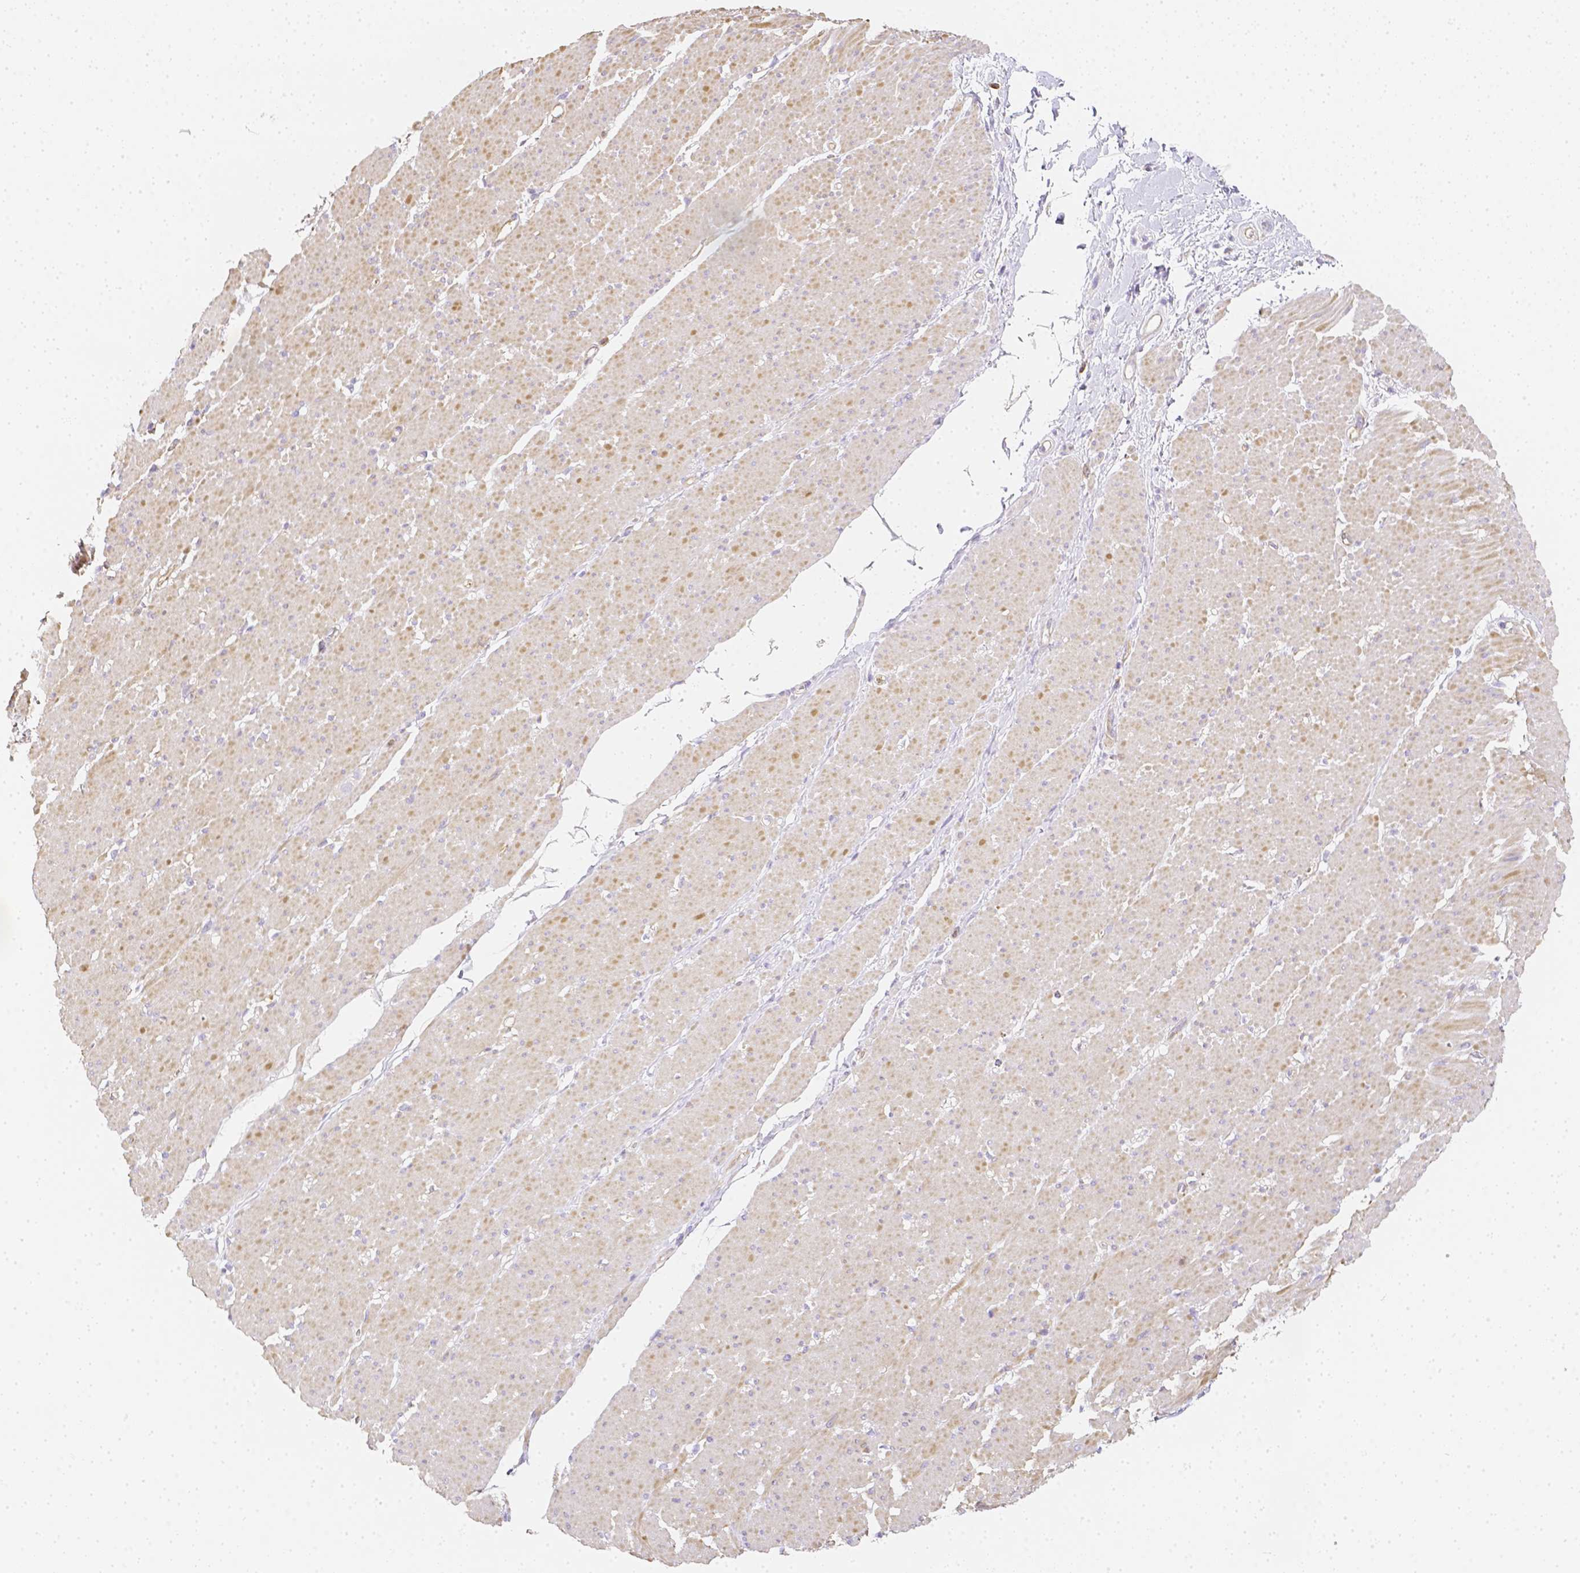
{"staining": {"intensity": "weak", "quantity": "25%-75%", "location": "cytoplasmic/membranous"}, "tissue": "smooth muscle", "cell_type": "Smooth muscle cells", "image_type": "normal", "snomed": [{"axis": "morphology", "description": "Normal tissue, NOS"}, {"axis": "topography", "description": "Smooth muscle"}, {"axis": "topography", "description": "Rectum"}], "caption": "Brown immunohistochemical staining in benign smooth muscle demonstrates weak cytoplasmic/membranous positivity in about 25%-75% of smooth muscle cells. The staining was performed using DAB to visualize the protein expression in brown, while the nuclei were stained in blue with hematoxylin (Magnification: 20x).", "gene": "ASAH2B", "patient": {"sex": "male", "age": 53}}